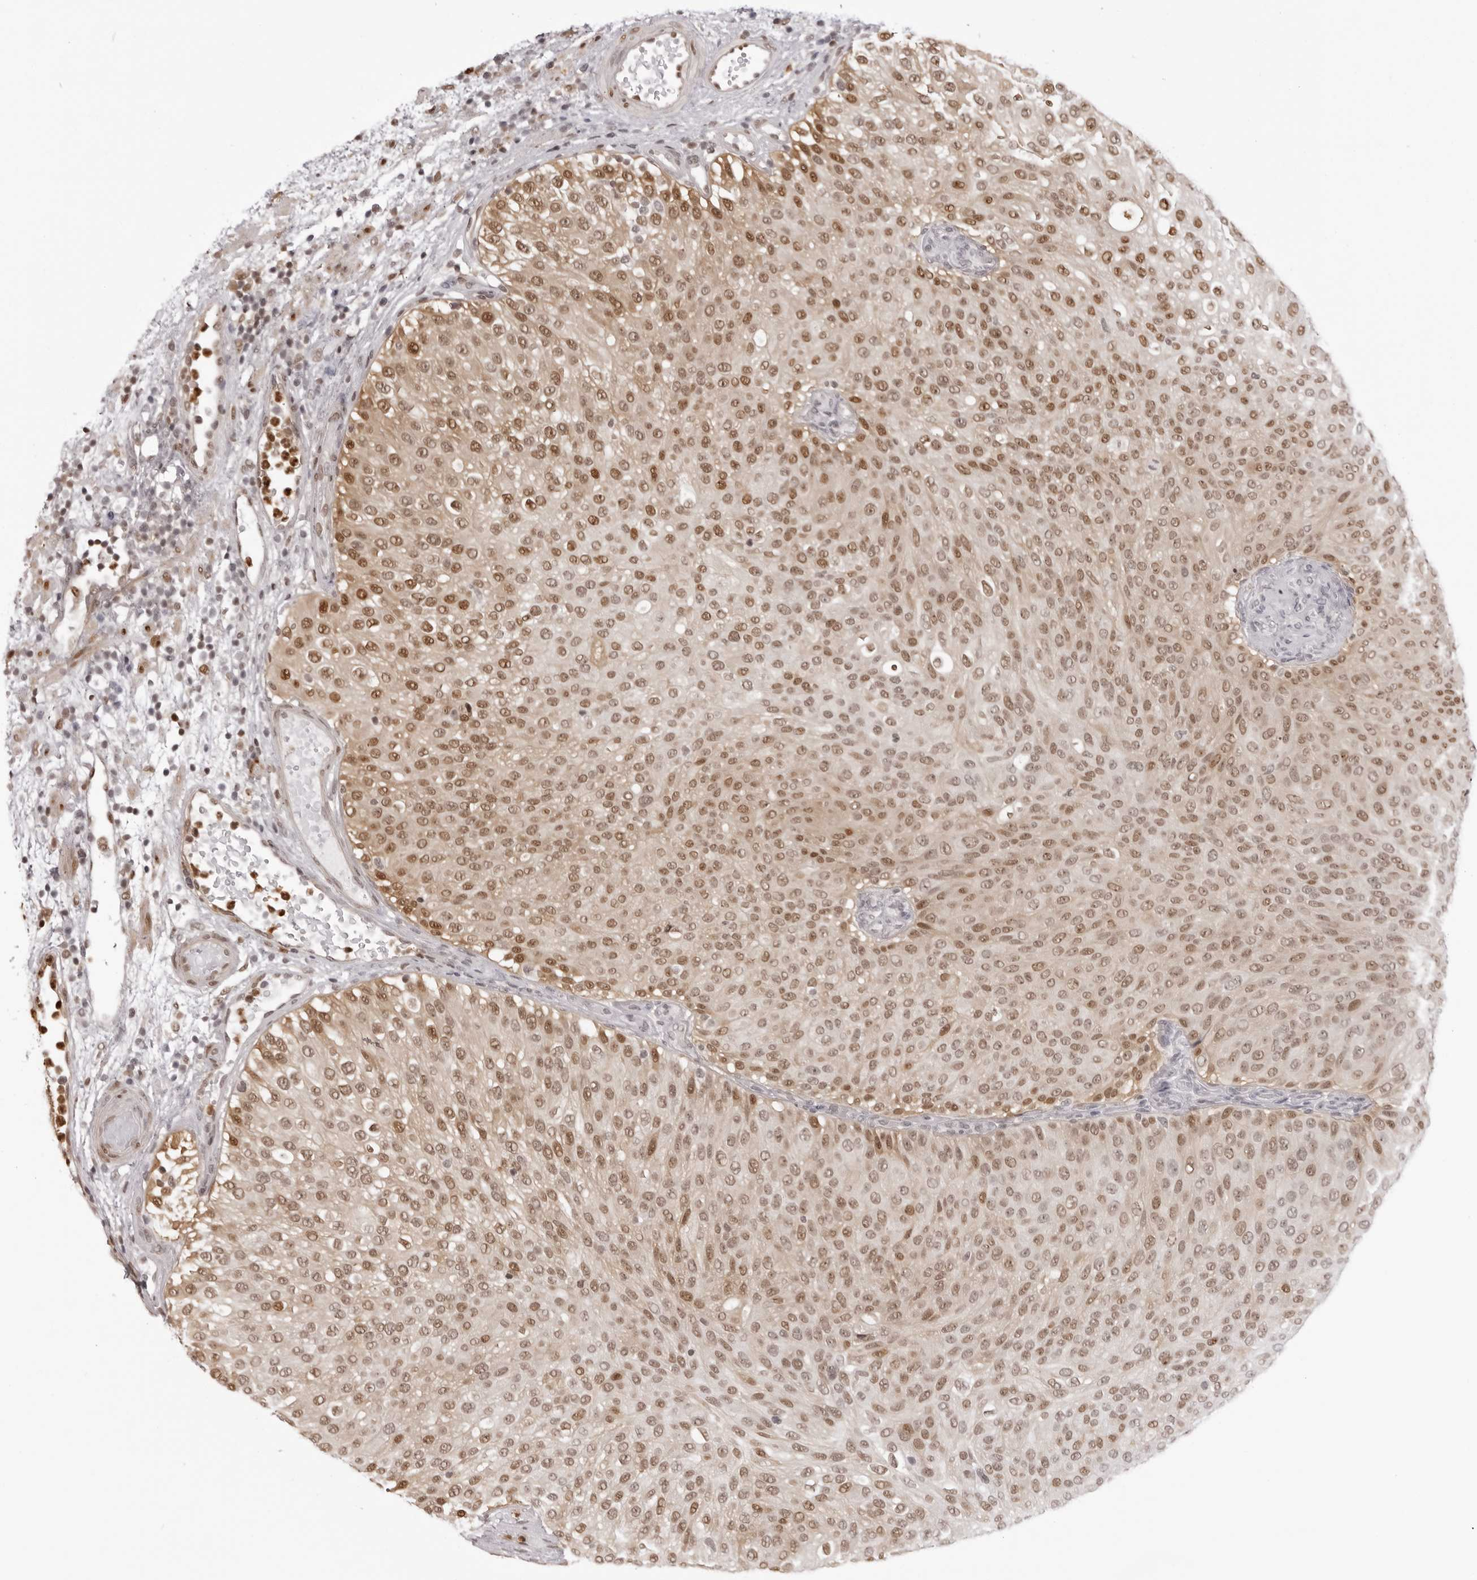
{"staining": {"intensity": "moderate", "quantity": ">75%", "location": "nuclear"}, "tissue": "urothelial cancer", "cell_type": "Tumor cells", "image_type": "cancer", "snomed": [{"axis": "morphology", "description": "Urothelial carcinoma, Low grade"}, {"axis": "topography", "description": "Urinary bladder"}], "caption": "DAB immunohistochemical staining of human urothelial cancer displays moderate nuclear protein expression in approximately >75% of tumor cells. The staining was performed using DAB to visualize the protein expression in brown, while the nuclei were stained in blue with hematoxylin (Magnification: 20x).", "gene": "HSPA4", "patient": {"sex": "male", "age": 78}}